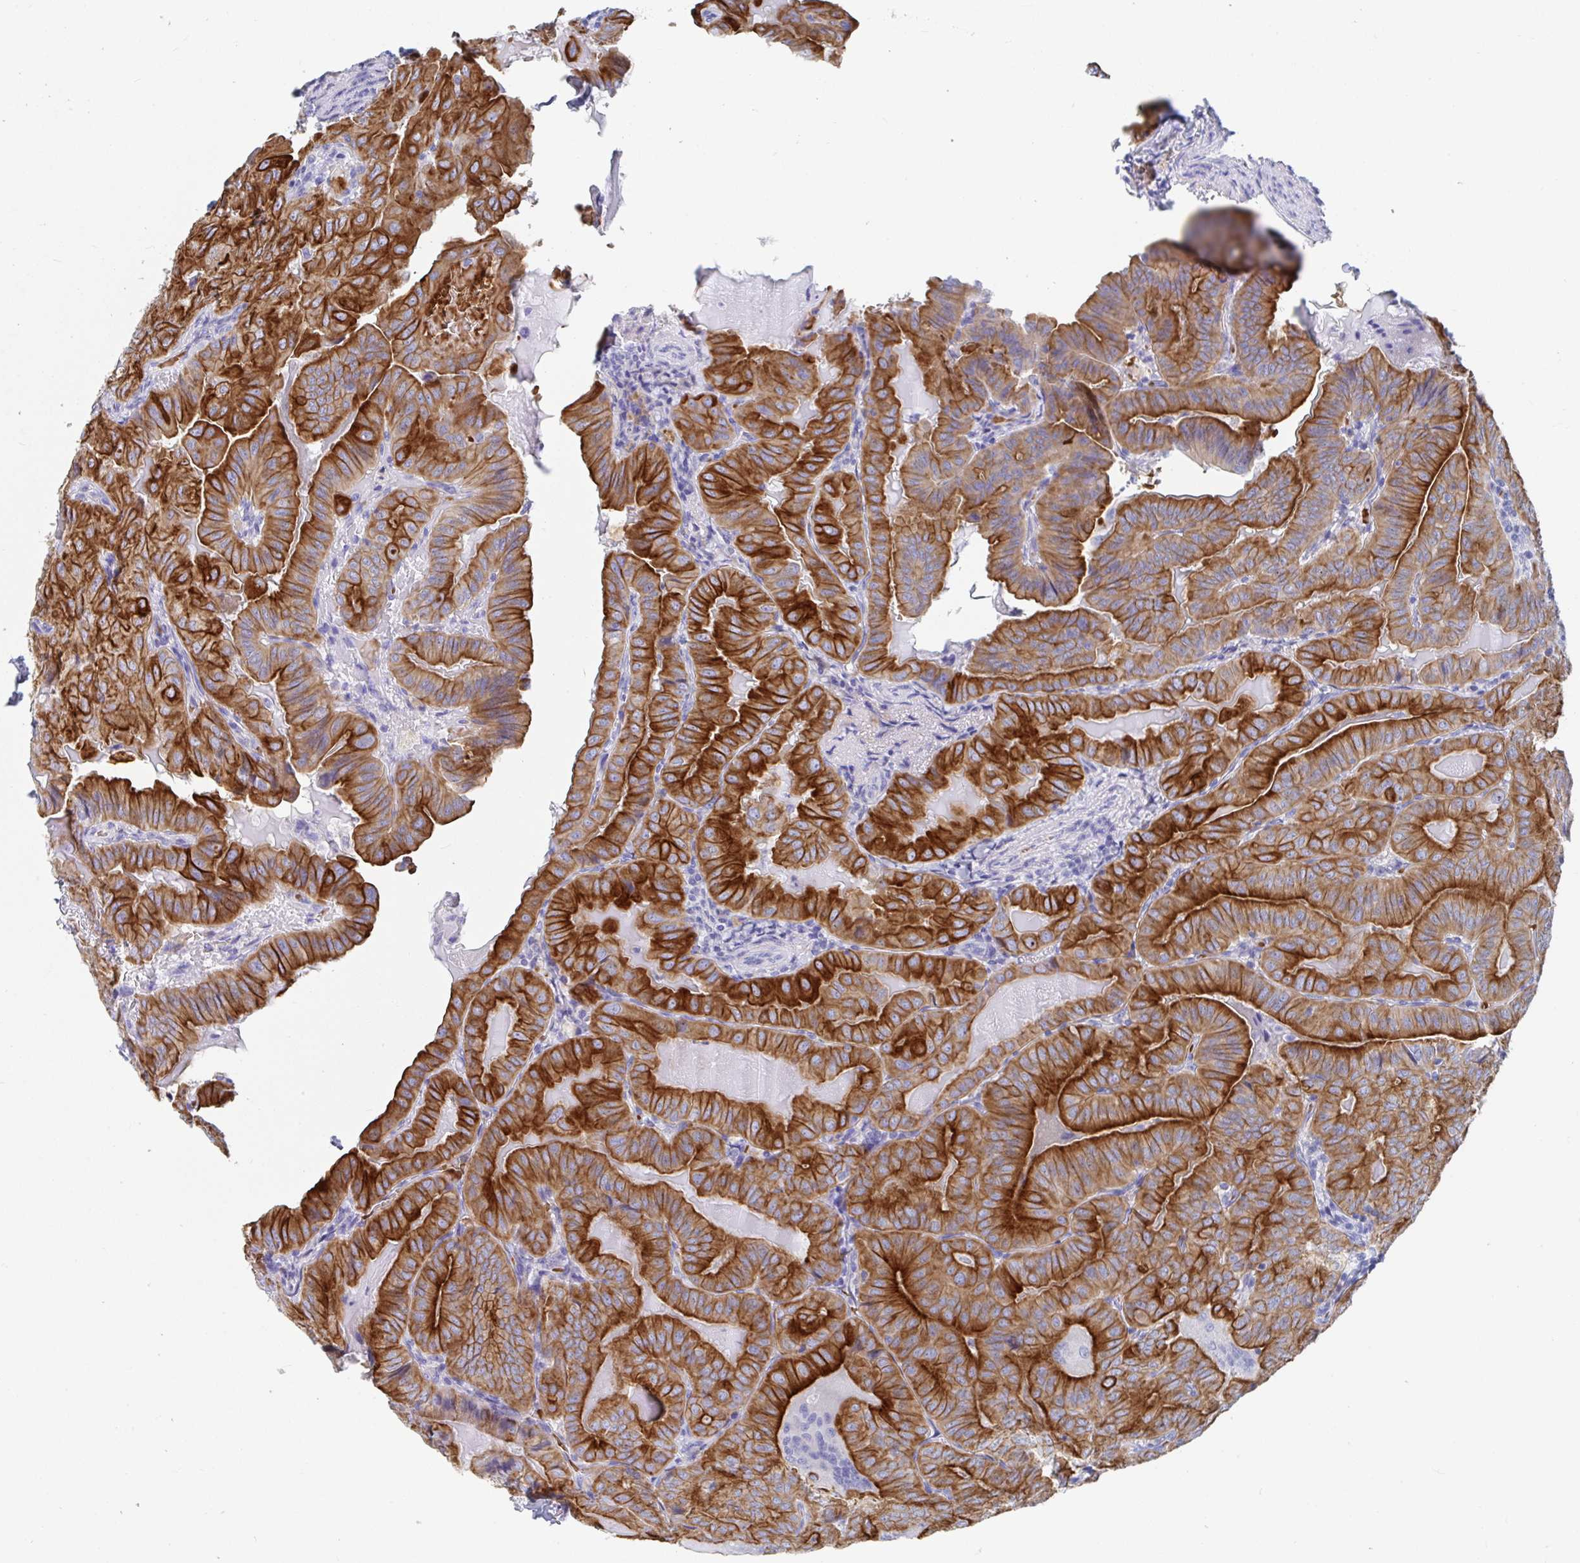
{"staining": {"intensity": "strong", "quantity": ">75%", "location": "cytoplasmic/membranous"}, "tissue": "thyroid cancer", "cell_type": "Tumor cells", "image_type": "cancer", "snomed": [{"axis": "morphology", "description": "Papillary adenocarcinoma, NOS"}, {"axis": "topography", "description": "Thyroid gland"}], "caption": "Immunohistochemical staining of human papillary adenocarcinoma (thyroid) shows high levels of strong cytoplasmic/membranous protein expression in approximately >75% of tumor cells.", "gene": "CLDN8", "patient": {"sex": "female", "age": 68}}